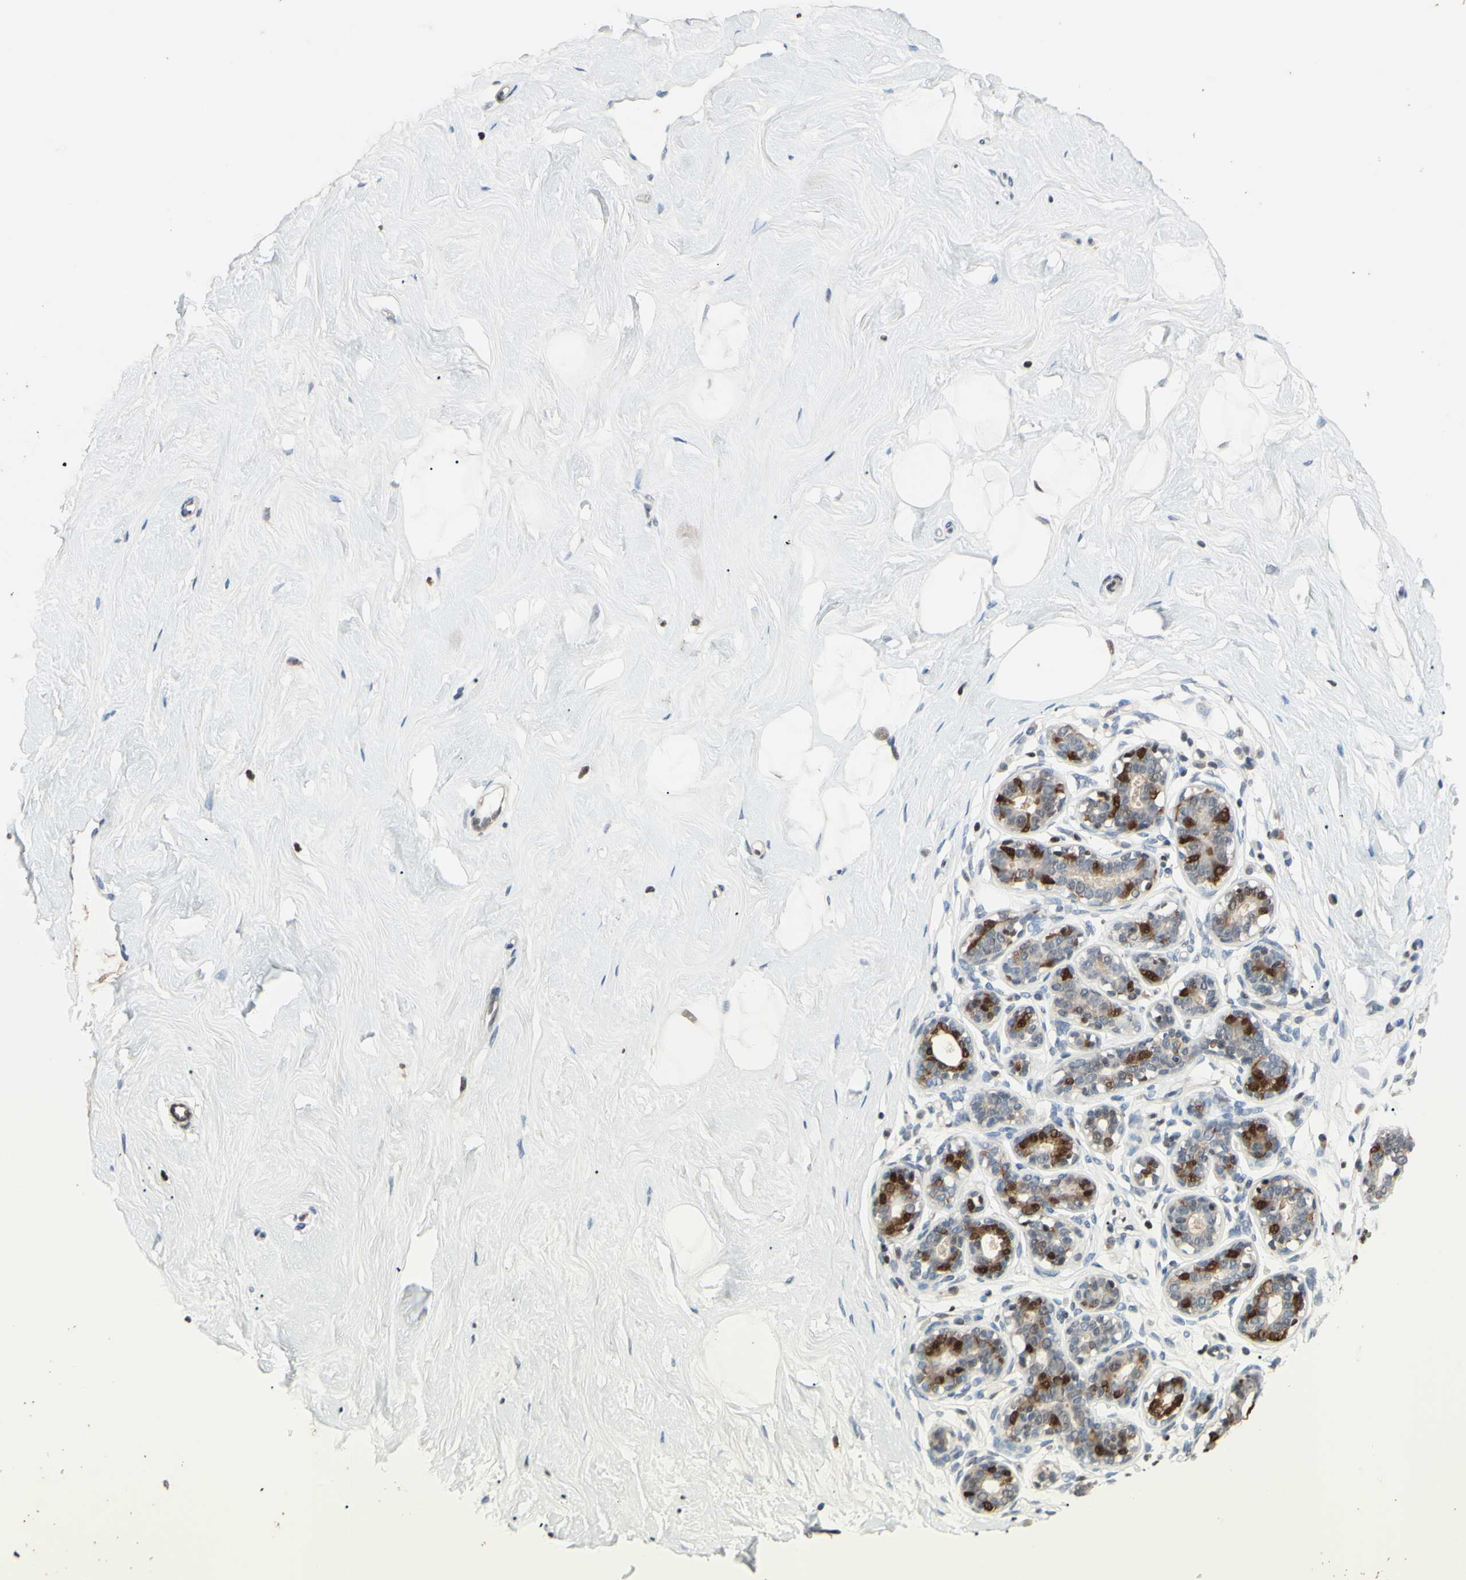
{"staining": {"intensity": "negative", "quantity": "none", "location": "none"}, "tissue": "breast", "cell_type": "Adipocytes", "image_type": "normal", "snomed": [{"axis": "morphology", "description": "Normal tissue, NOS"}, {"axis": "topography", "description": "Breast"}], "caption": "Immunohistochemistry photomicrograph of normal breast stained for a protein (brown), which displays no staining in adipocytes. The staining was performed using DAB to visualize the protein expression in brown, while the nuclei were stained in blue with hematoxylin (Magnification: 20x).", "gene": "FKBP5", "patient": {"sex": "female", "age": 23}}